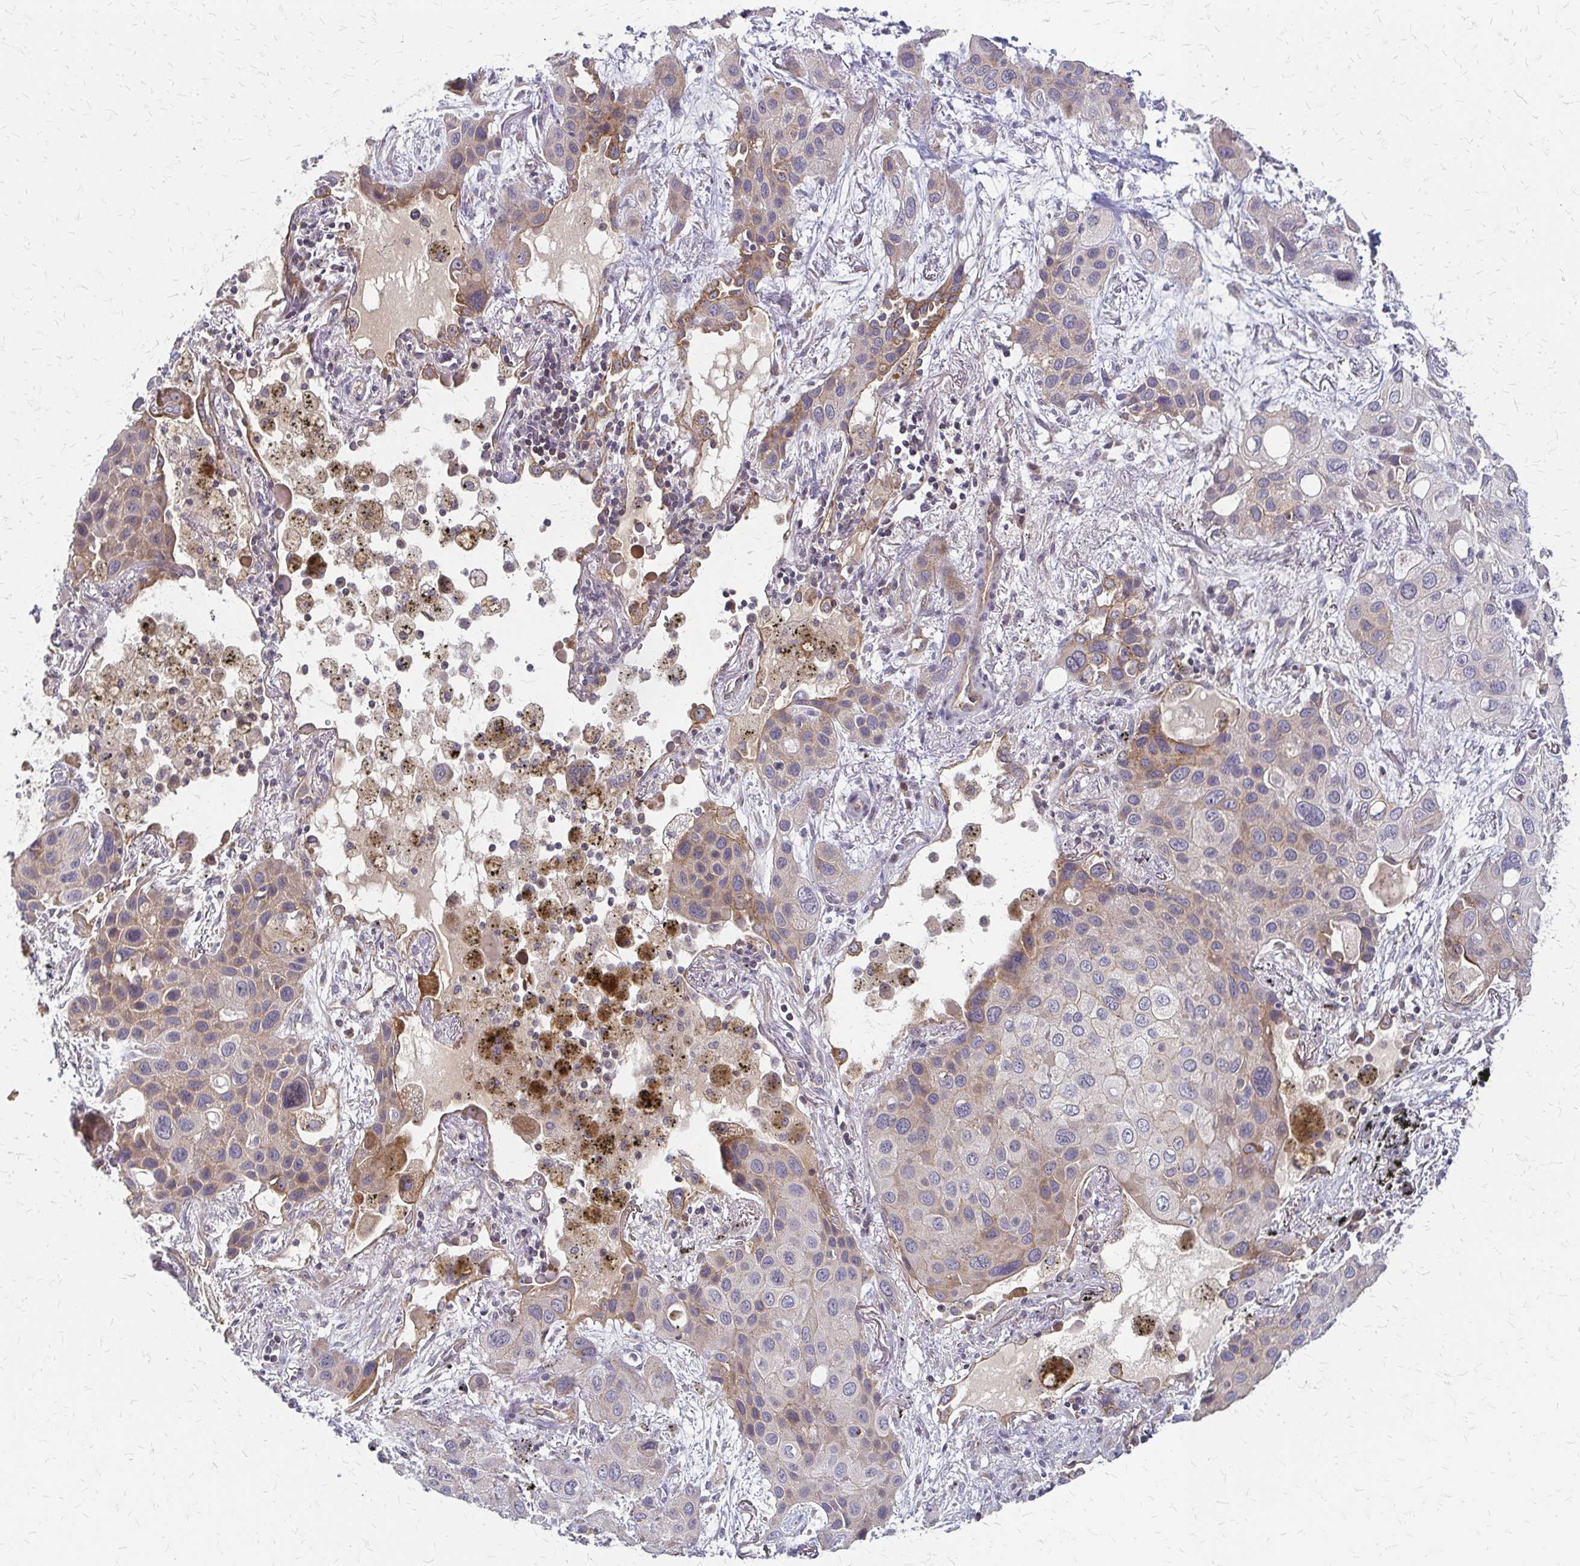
{"staining": {"intensity": "weak", "quantity": "<25%", "location": "cytoplasmic/membranous"}, "tissue": "lung cancer", "cell_type": "Tumor cells", "image_type": "cancer", "snomed": [{"axis": "morphology", "description": "Squamous cell carcinoma, NOS"}, {"axis": "morphology", "description": "Squamous cell carcinoma, metastatic, NOS"}, {"axis": "topography", "description": "Lung"}], "caption": "A photomicrograph of lung squamous cell carcinoma stained for a protein reveals no brown staining in tumor cells. Nuclei are stained in blue.", "gene": "ZNF383", "patient": {"sex": "male", "age": 59}}